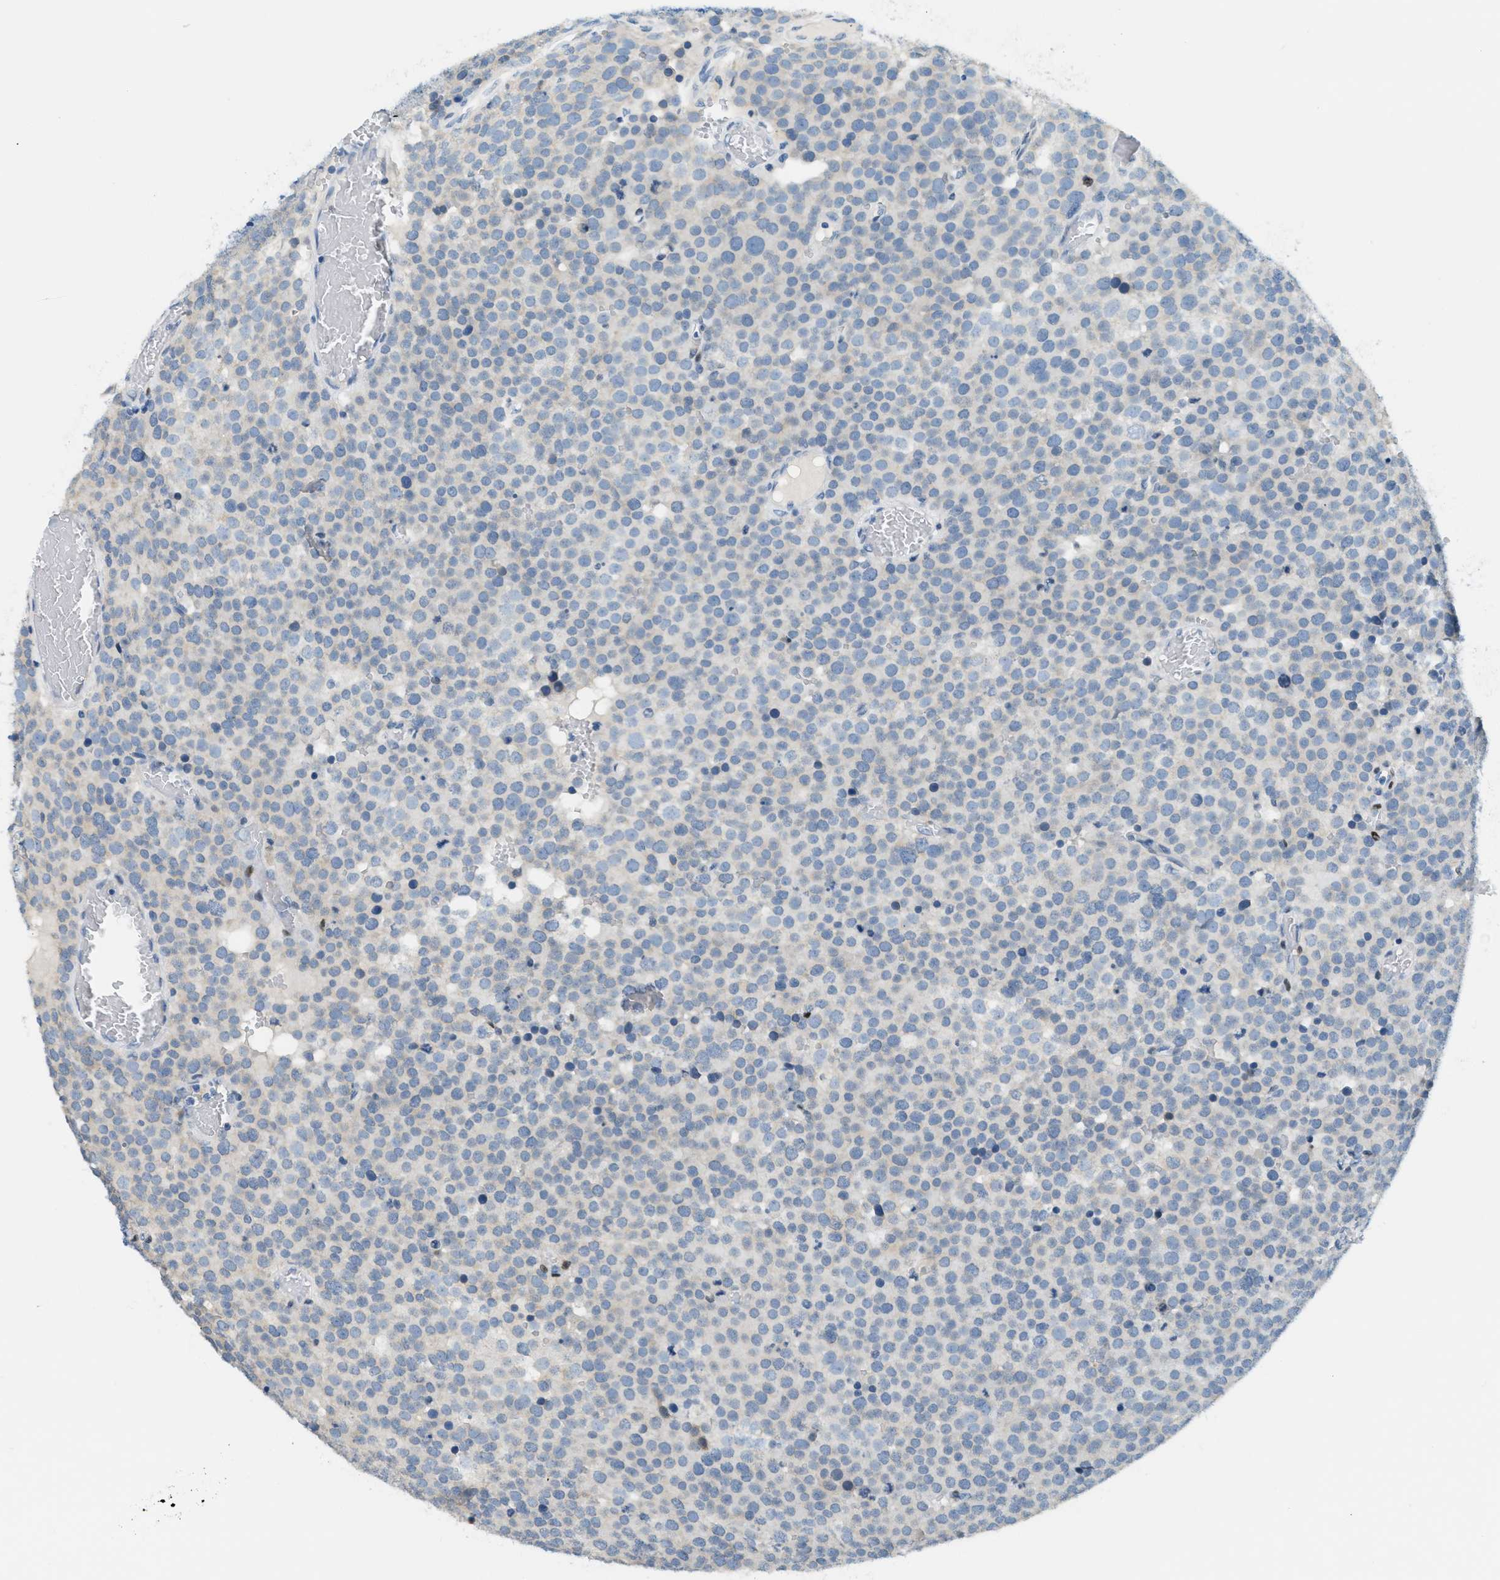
{"staining": {"intensity": "negative", "quantity": "none", "location": "none"}, "tissue": "testis cancer", "cell_type": "Tumor cells", "image_type": "cancer", "snomed": [{"axis": "morphology", "description": "Normal tissue, NOS"}, {"axis": "morphology", "description": "Seminoma, NOS"}, {"axis": "topography", "description": "Testis"}], "caption": "Tumor cells show no significant expression in testis cancer (seminoma). (Stains: DAB (3,3'-diaminobenzidine) immunohistochemistry (IHC) with hematoxylin counter stain, Microscopy: brightfield microscopy at high magnification).", "gene": "CYP4X1", "patient": {"sex": "male", "age": 71}}